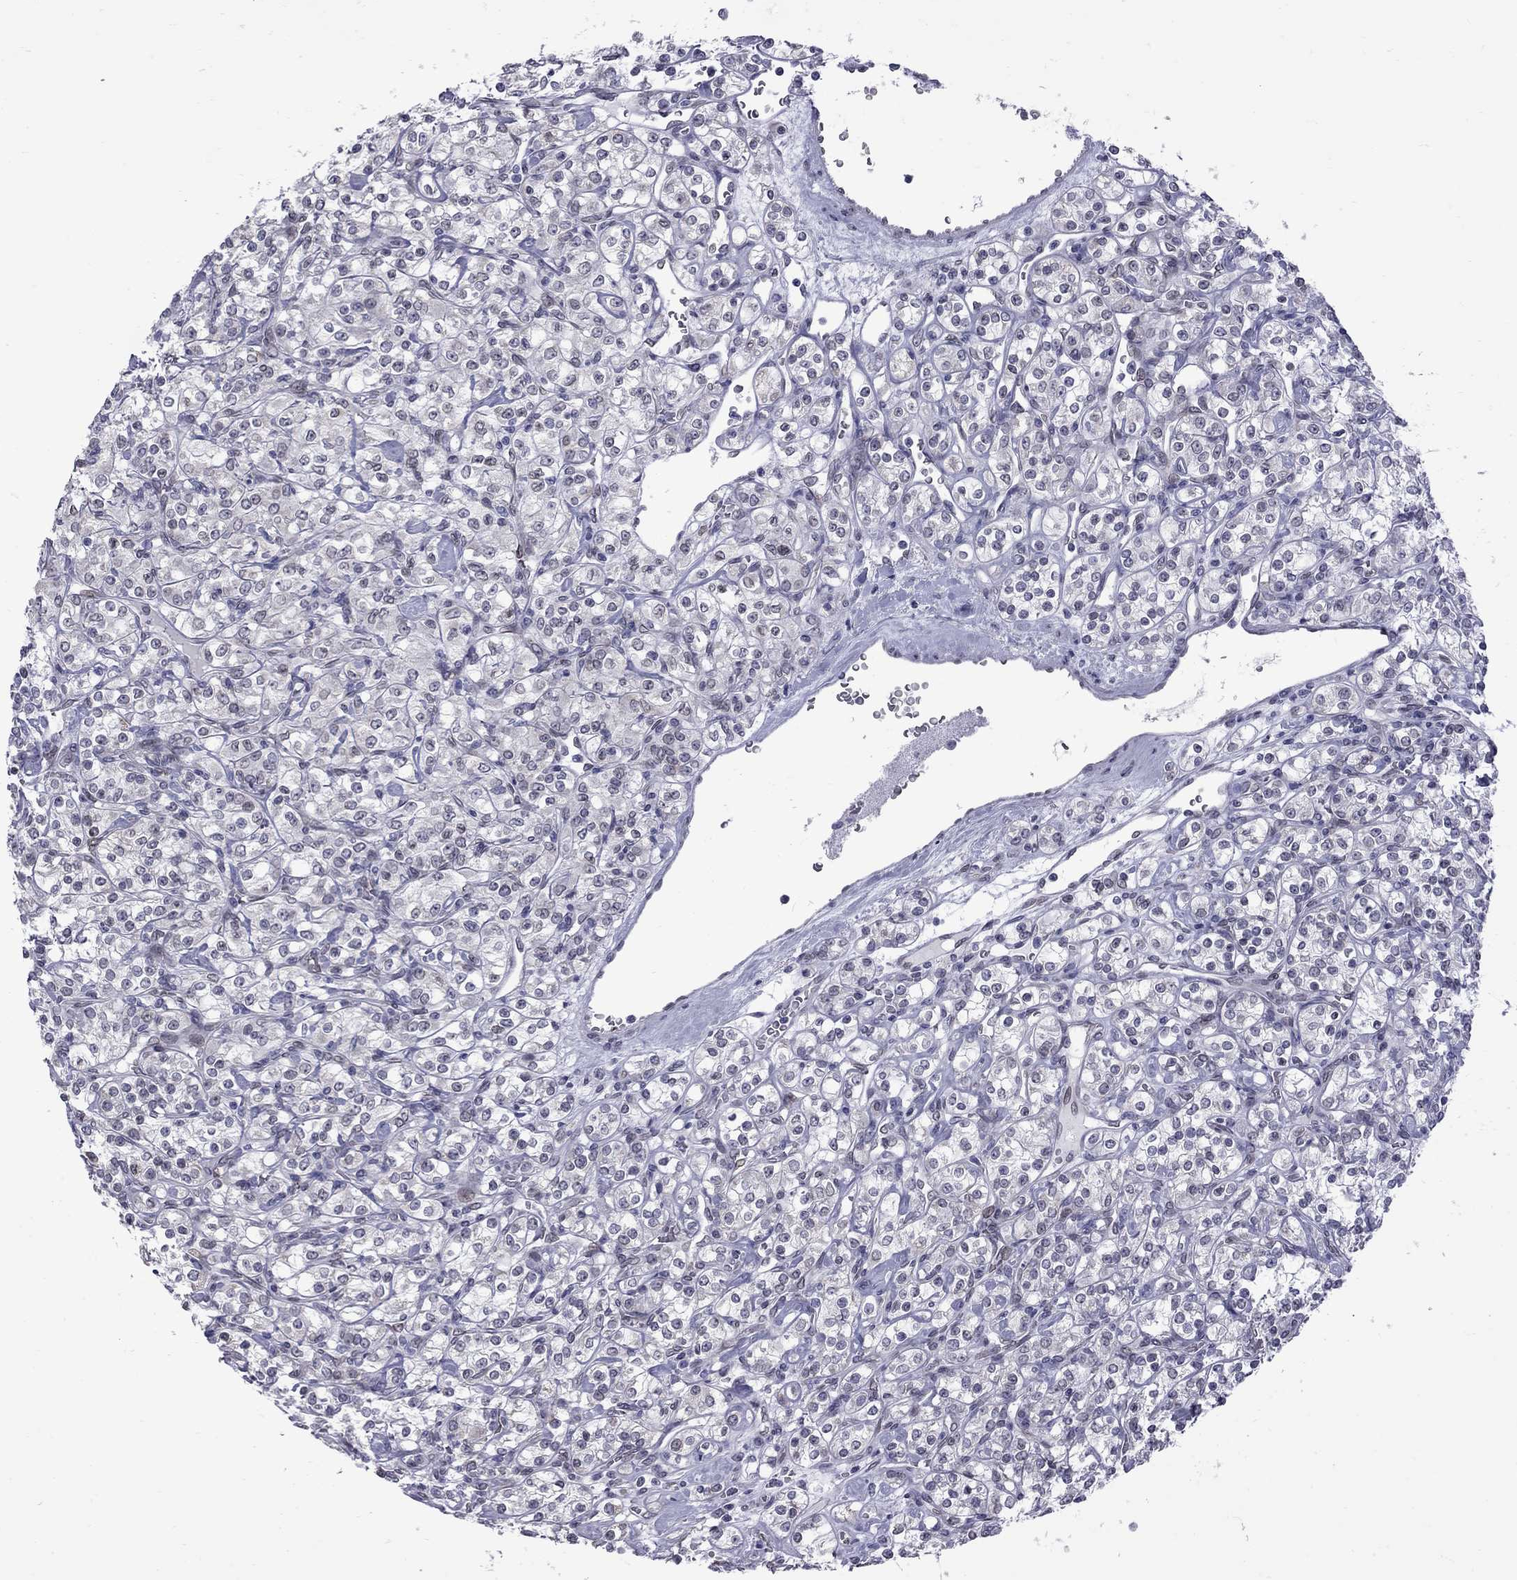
{"staining": {"intensity": "negative", "quantity": "none", "location": "none"}, "tissue": "renal cancer", "cell_type": "Tumor cells", "image_type": "cancer", "snomed": [{"axis": "morphology", "description": "Adenocarcinoma, NOS"}, {"axis": "topography", "description": "Kidney"}], "caption": "Histopathology image shows no significant protein expression in tumor cells of renal adenocarcinoma.", "gene": "CLTCL1", "patient": {"sex": "male", "age": 77}}